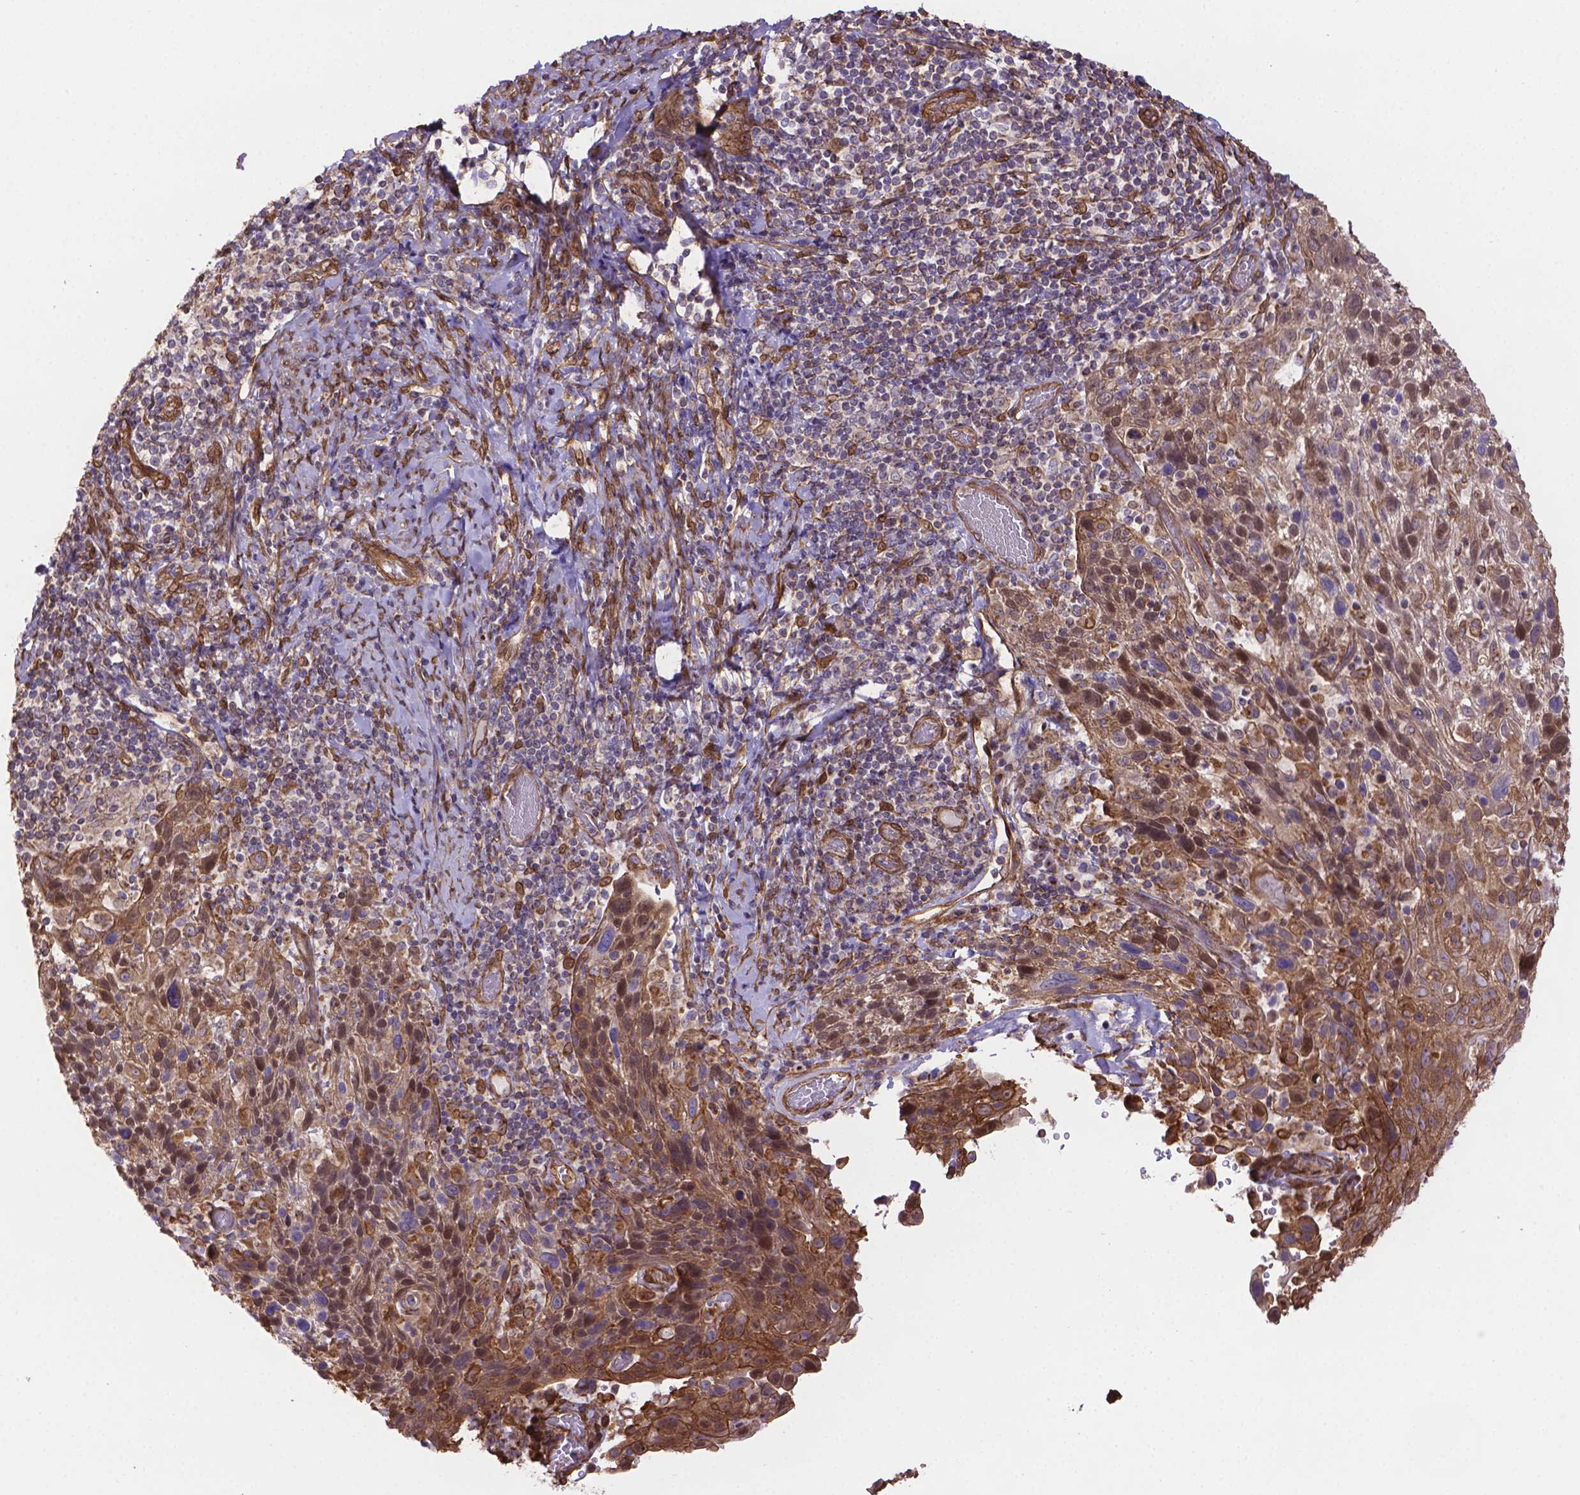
{"staining": {"intensity": "moderate", "quantity": ">75%", "location": "cytoplasmic/membranous"}, "tissue": "cervical cancer", "cell_type": "Tumor cells", "image_type": "cancer", "snomed": [{"axis": "morphology", "description": "Squamous cell carcinoma, NOS"}, {"axis": "topography", "description": "Cervix"}], "caption": "IHC histopathology image of human squamous cell carcinoma (cervical) stained for a protein (brown), which exhibits medium levels of moderate cytoplasmic/membranous positivity in approximately >75% of tumor cells.", "gene": "YAP1", "patient": {"sex": "female", "age": 61}}